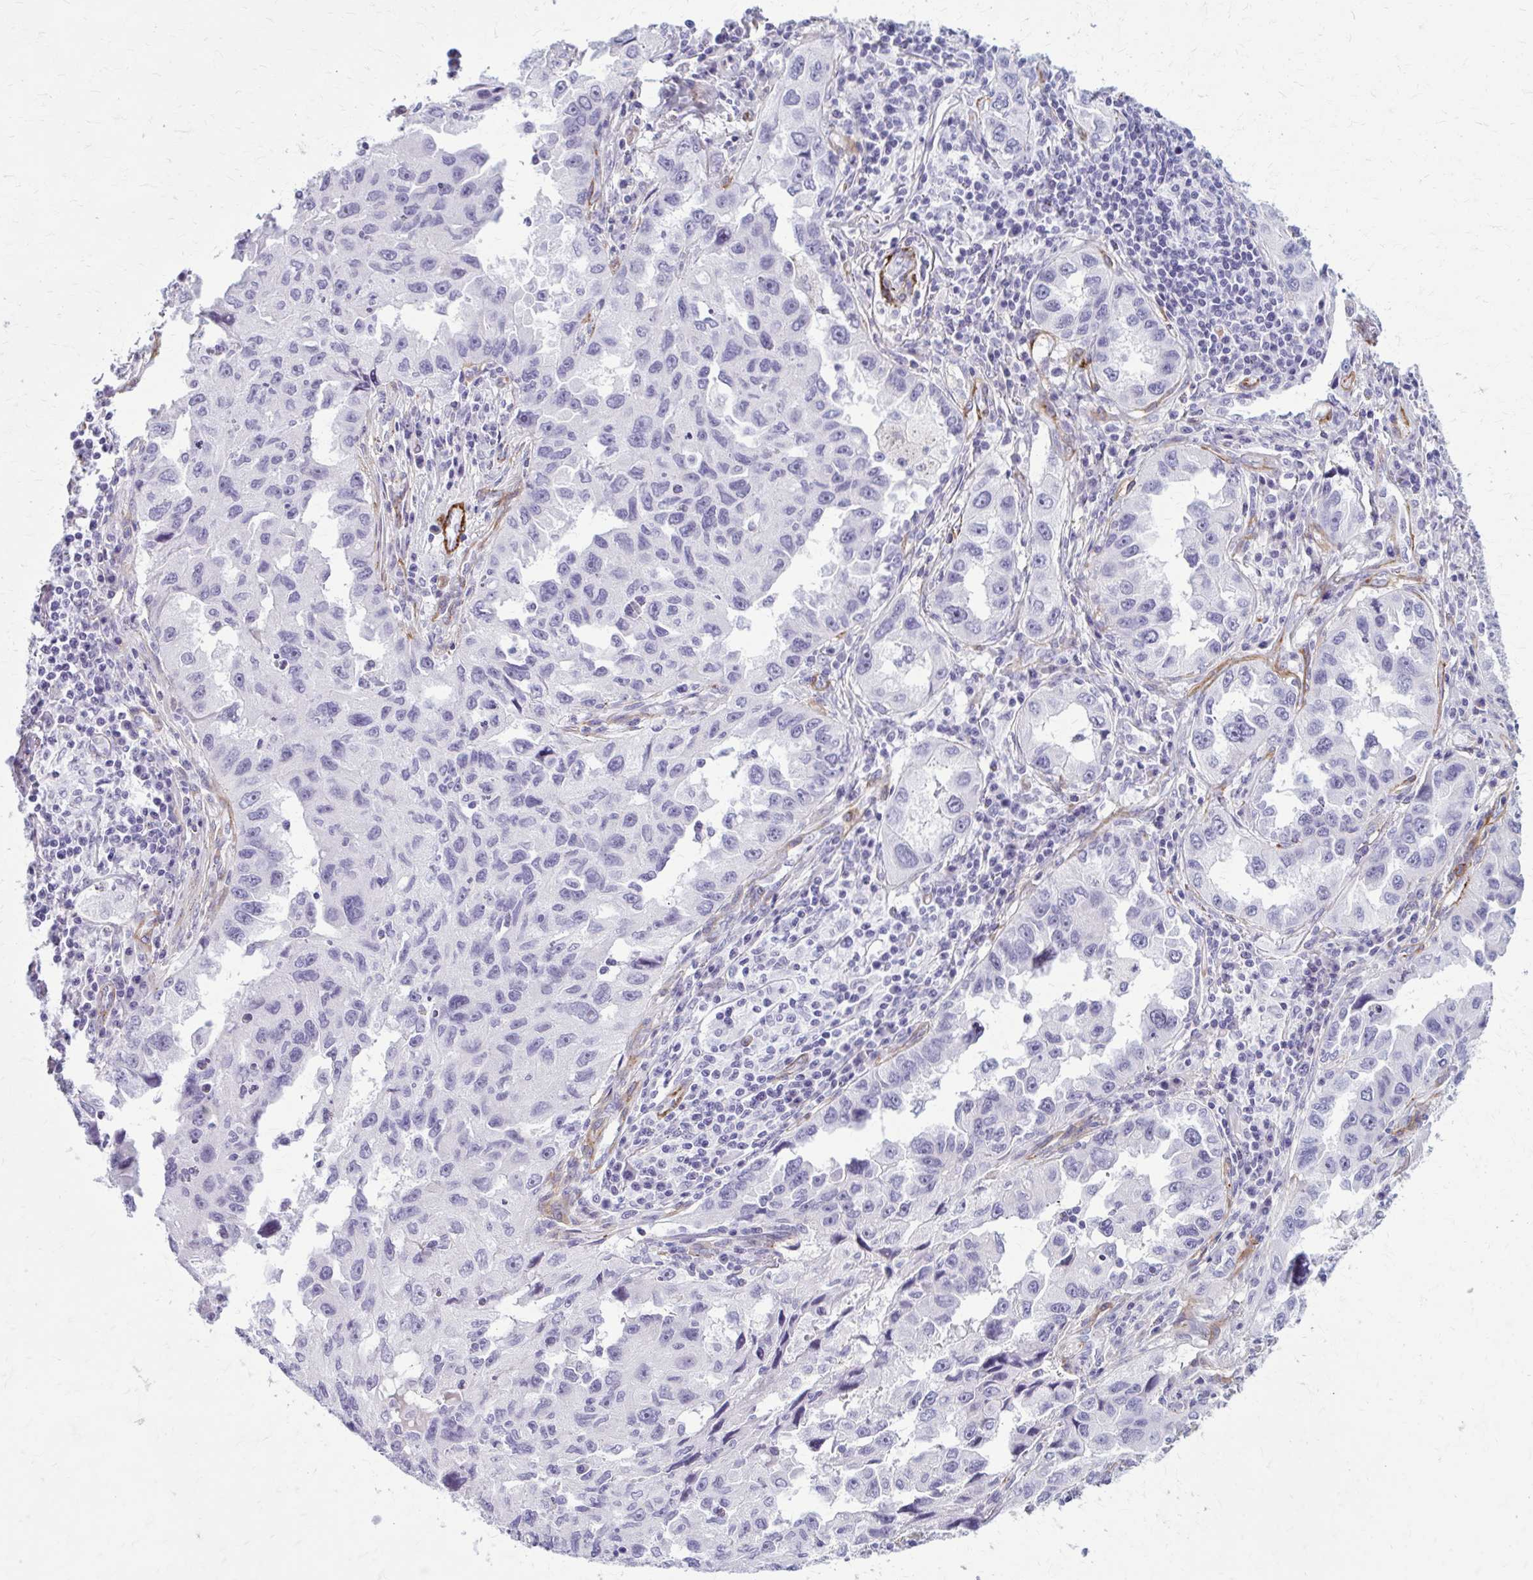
{"staining": {"intensity": "negative", "quantity": "none", "location": "none"}, "tissue": "lung cancer", "cell_type": "Tumor cells", "image_type": "cancer", "snomed": [{"axis": "morphology", "description": "Adenocarcinoma, NOS"}, {"axis": "topography", "description": "Lung"}], "caption": "The micrograph displays no significant staining in tumor cells of lung cancer (adenocarcinoma).", "gene": "AKAP12", "patient": {"sex": "female", "age": 73}}